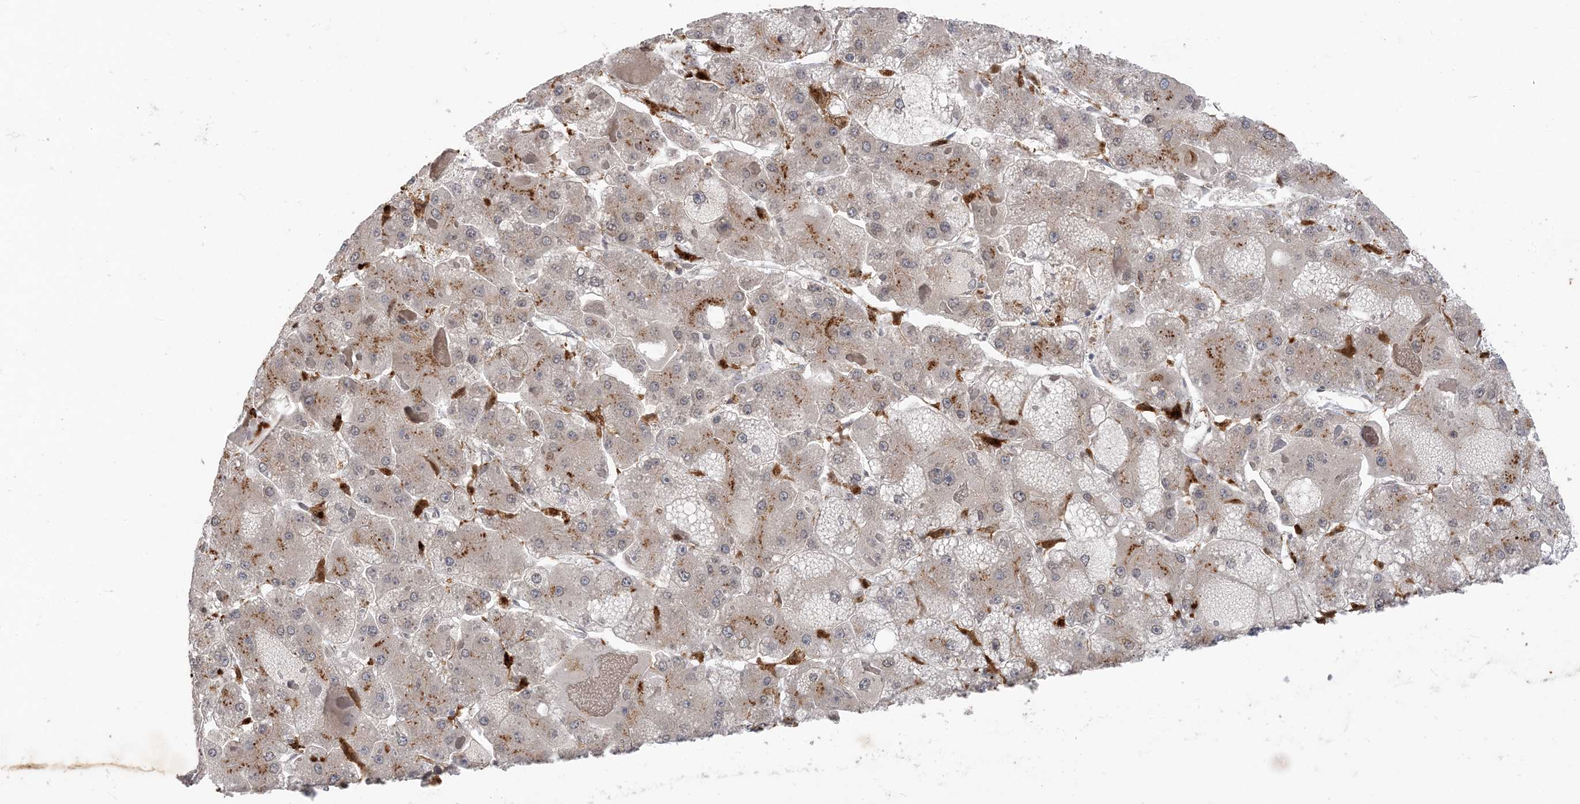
{"staining": {"intensity": "weak", "quantity": "25%-75%", "location": "cytoplasmic/membranous,nuclear"}, "tissue": "liver cancer", "cell_type": "Tumor cells", "image_type": "cancer", "snomed": [{"axis": "morphology", "description": "Carcinoma, Hepatocellular, NOS"}, {"axis": "topography", "description": "Liver"}], "caption": "Immunohistochemistry (IHC) (DAB) staining of human hepatocellular carcinoma (liver) reveals weak cytoplasmic/membranous and nuclear protein staining in approximately 25%-75% of tumor cells.", "gene": "NAGK", "patient": {"sex": "female", "age": 73}}